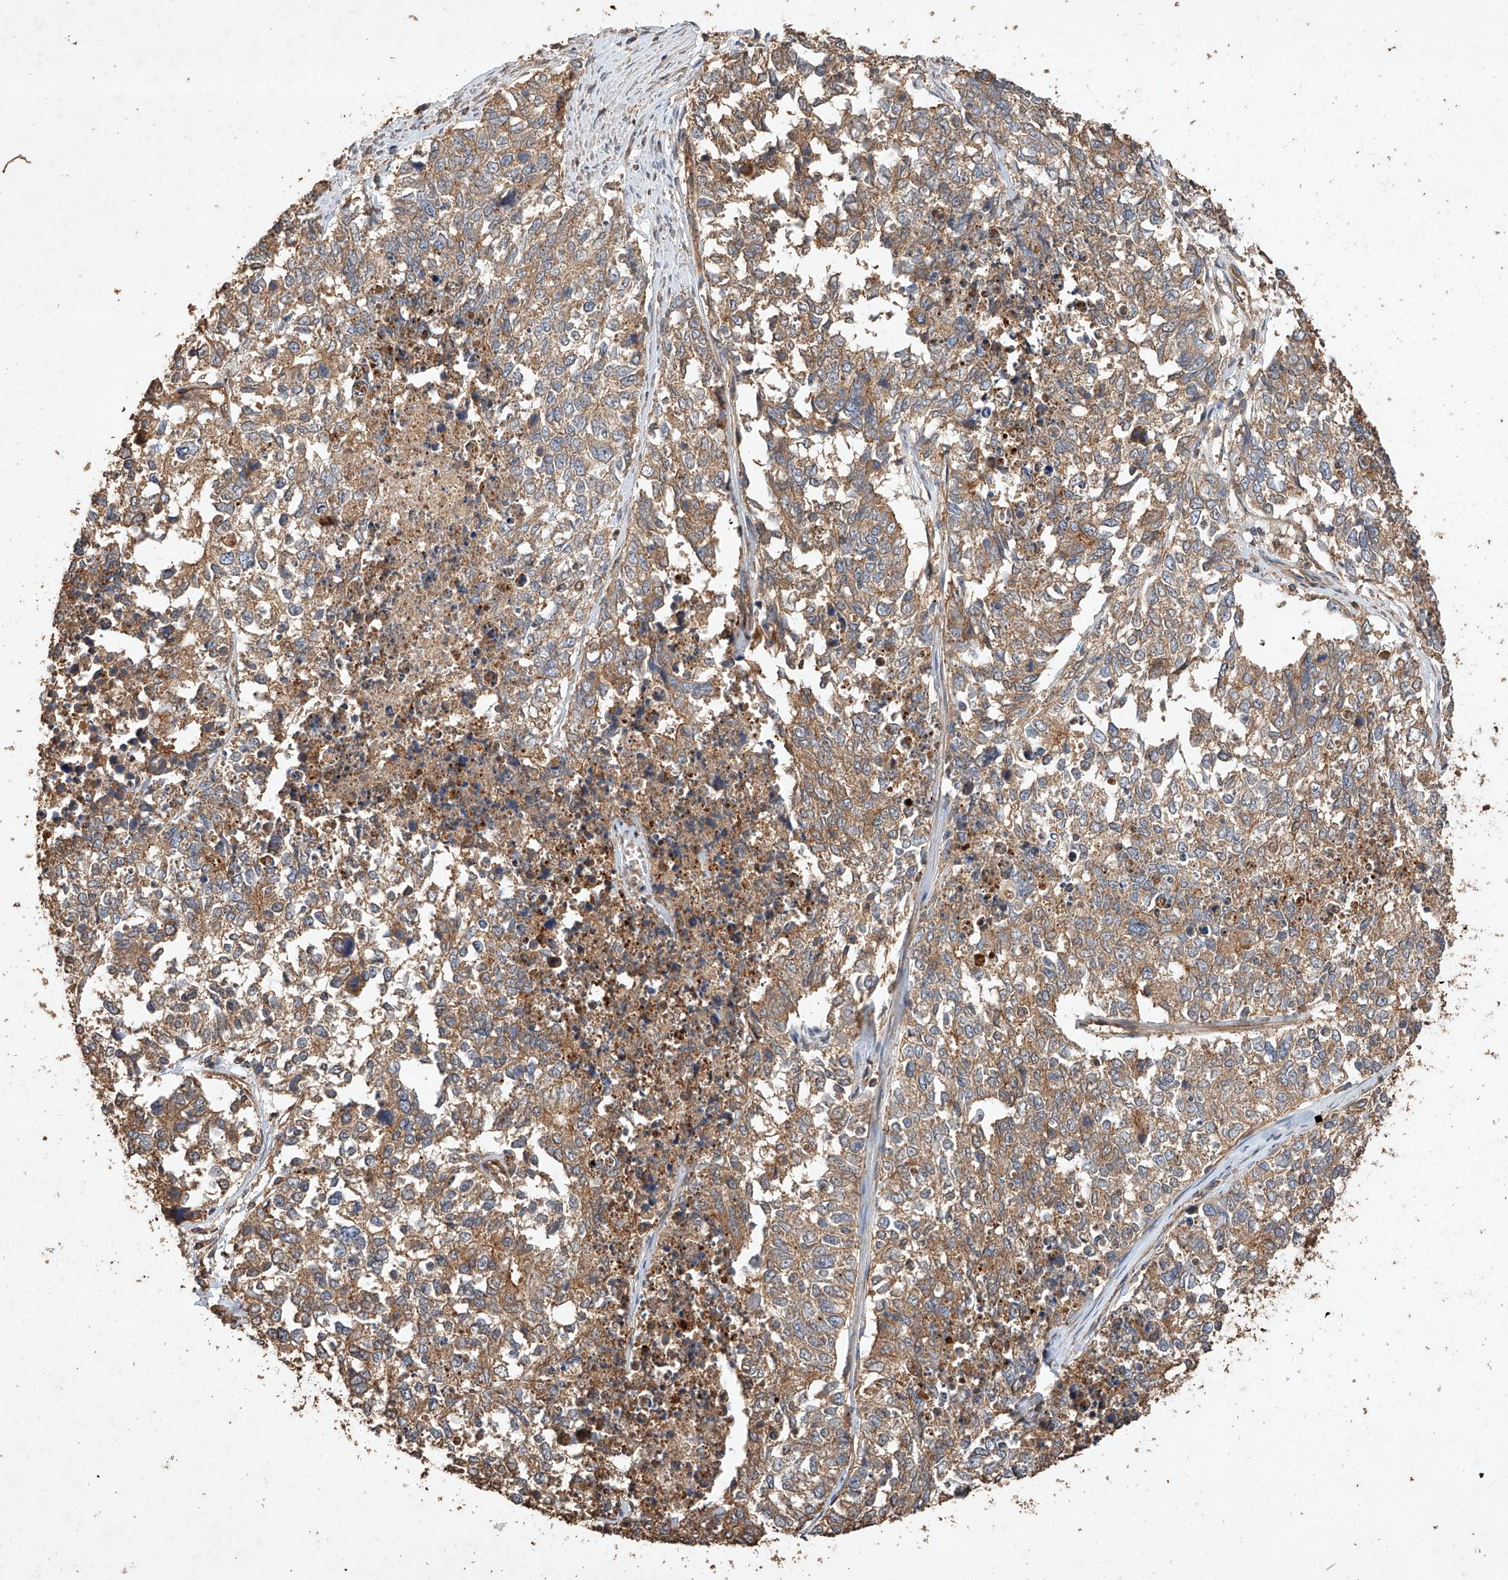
{"staining": {"intensity": "moderate", "quantity": ">75%", "location": "cytoplasmic/membranous"}, "tissue": "cervical cancer", "cell_type": "Tumor cells", "image_type": "cancer", "snomed": [{"axis": "morphology", "description": "Squamous cell carcinoma, NOS"}, {"axis": "topography", "description": "Cervix"}], "caption": "An image of cervical cancer (squamous cell carcinoma) stained for a protein demonstrates moderate cytoplasmic/membranous brown staining in tumor cells.", "gene": "GHDC", "patient": {"sex": "female", "age": 63}}